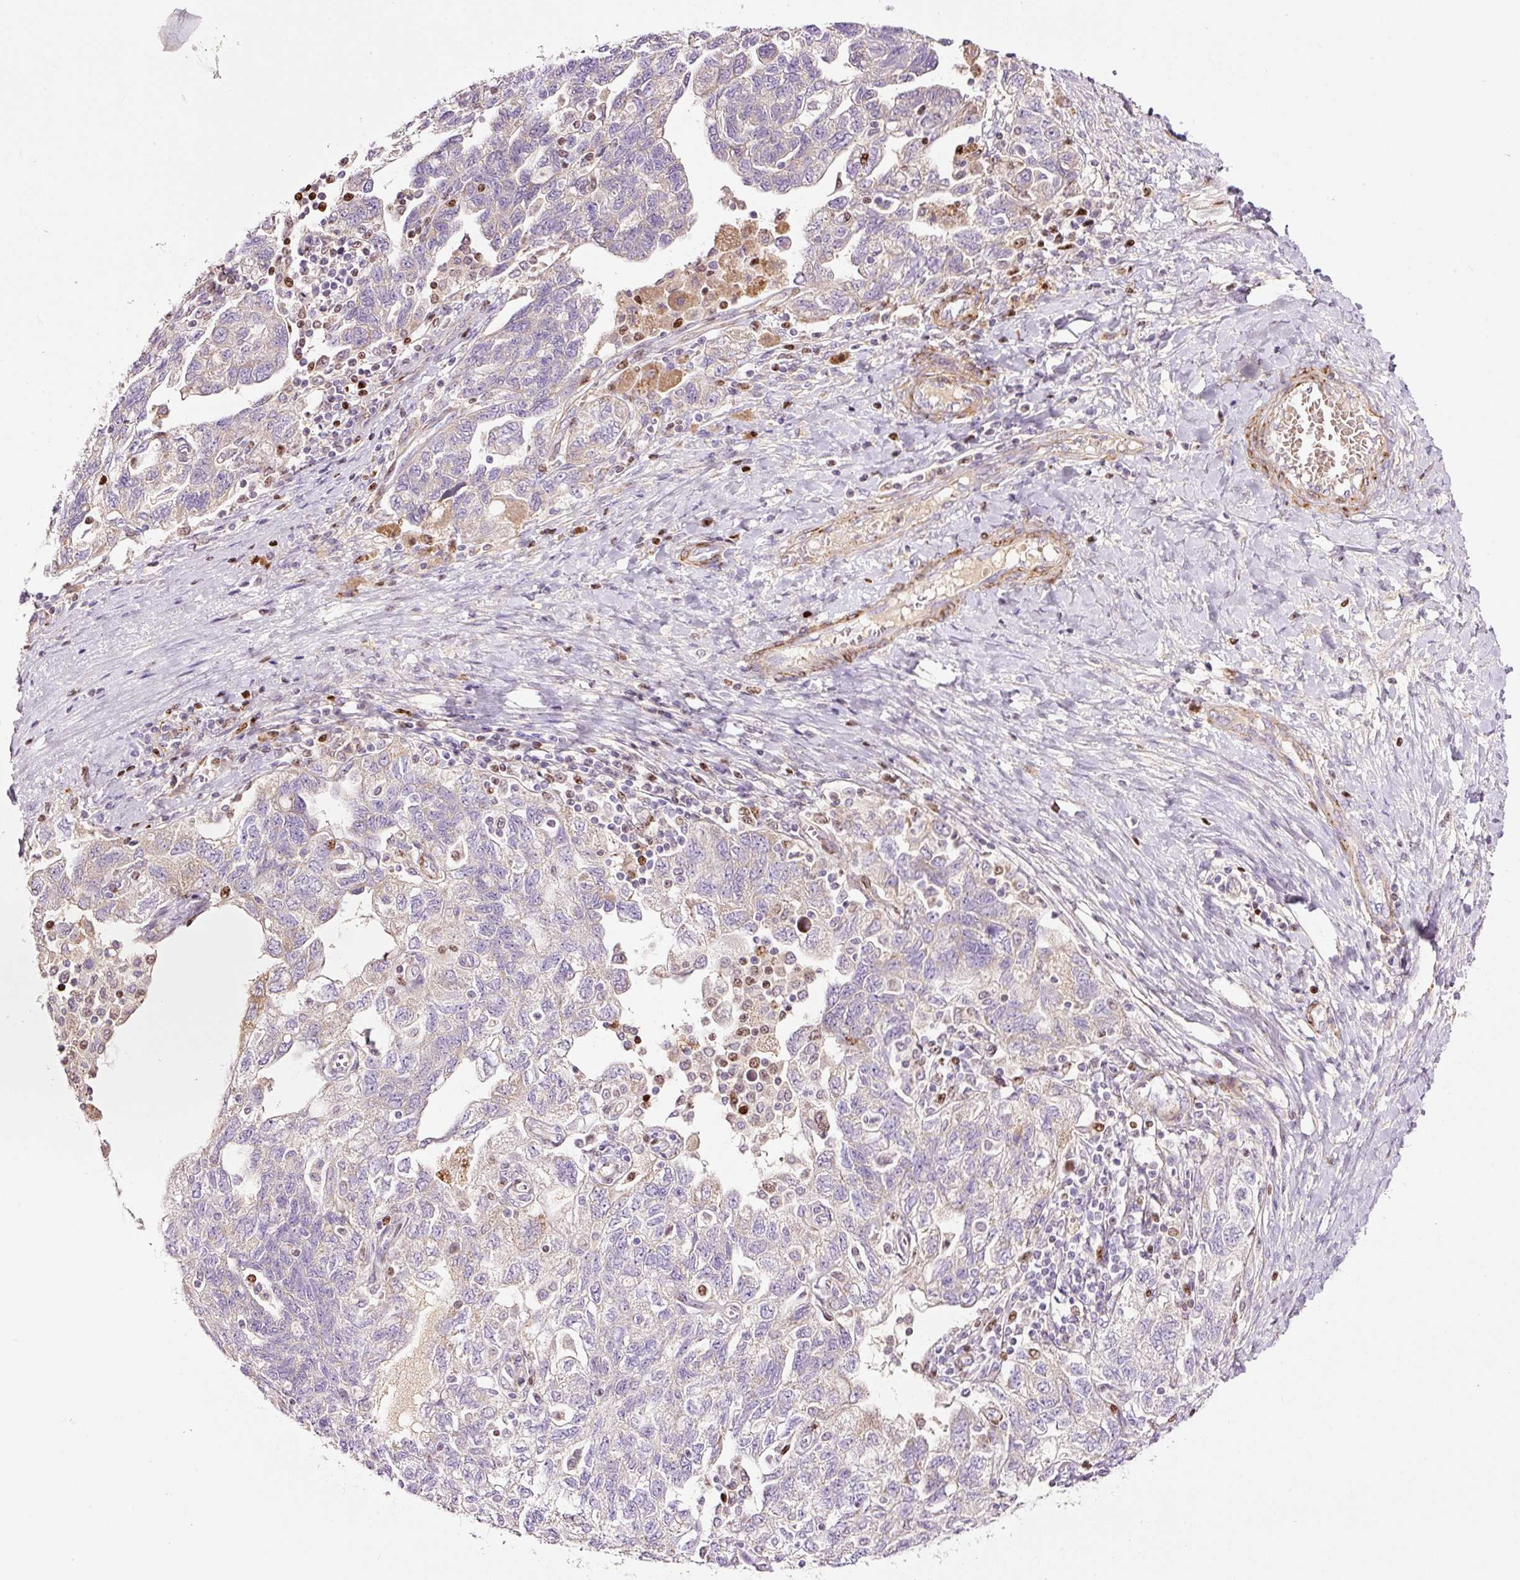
{"staining": {"intensity": "weak", "quantity": "<25%", "location": "cytoplasmic/membranous"}, "tissue": "ovarian cancer", "cell_type": "Tumor cells", "image_type": "cancer", "snomed": [{"axis": "morphology", "description": "Carcinoma, NOS"}, {"axis": "morphology", "description": "Cystadenocarcinoma, serous, NOS"}, {"axis": "topography", "description": "Ovary"}], "caption": "This is an immunohistochemistry (IHC) micrograph of ovarian carcinoma. There is no positivity in tumor cells.", "gene": "TMEM8B", "patient": {"sex": "female", "age": 69}}